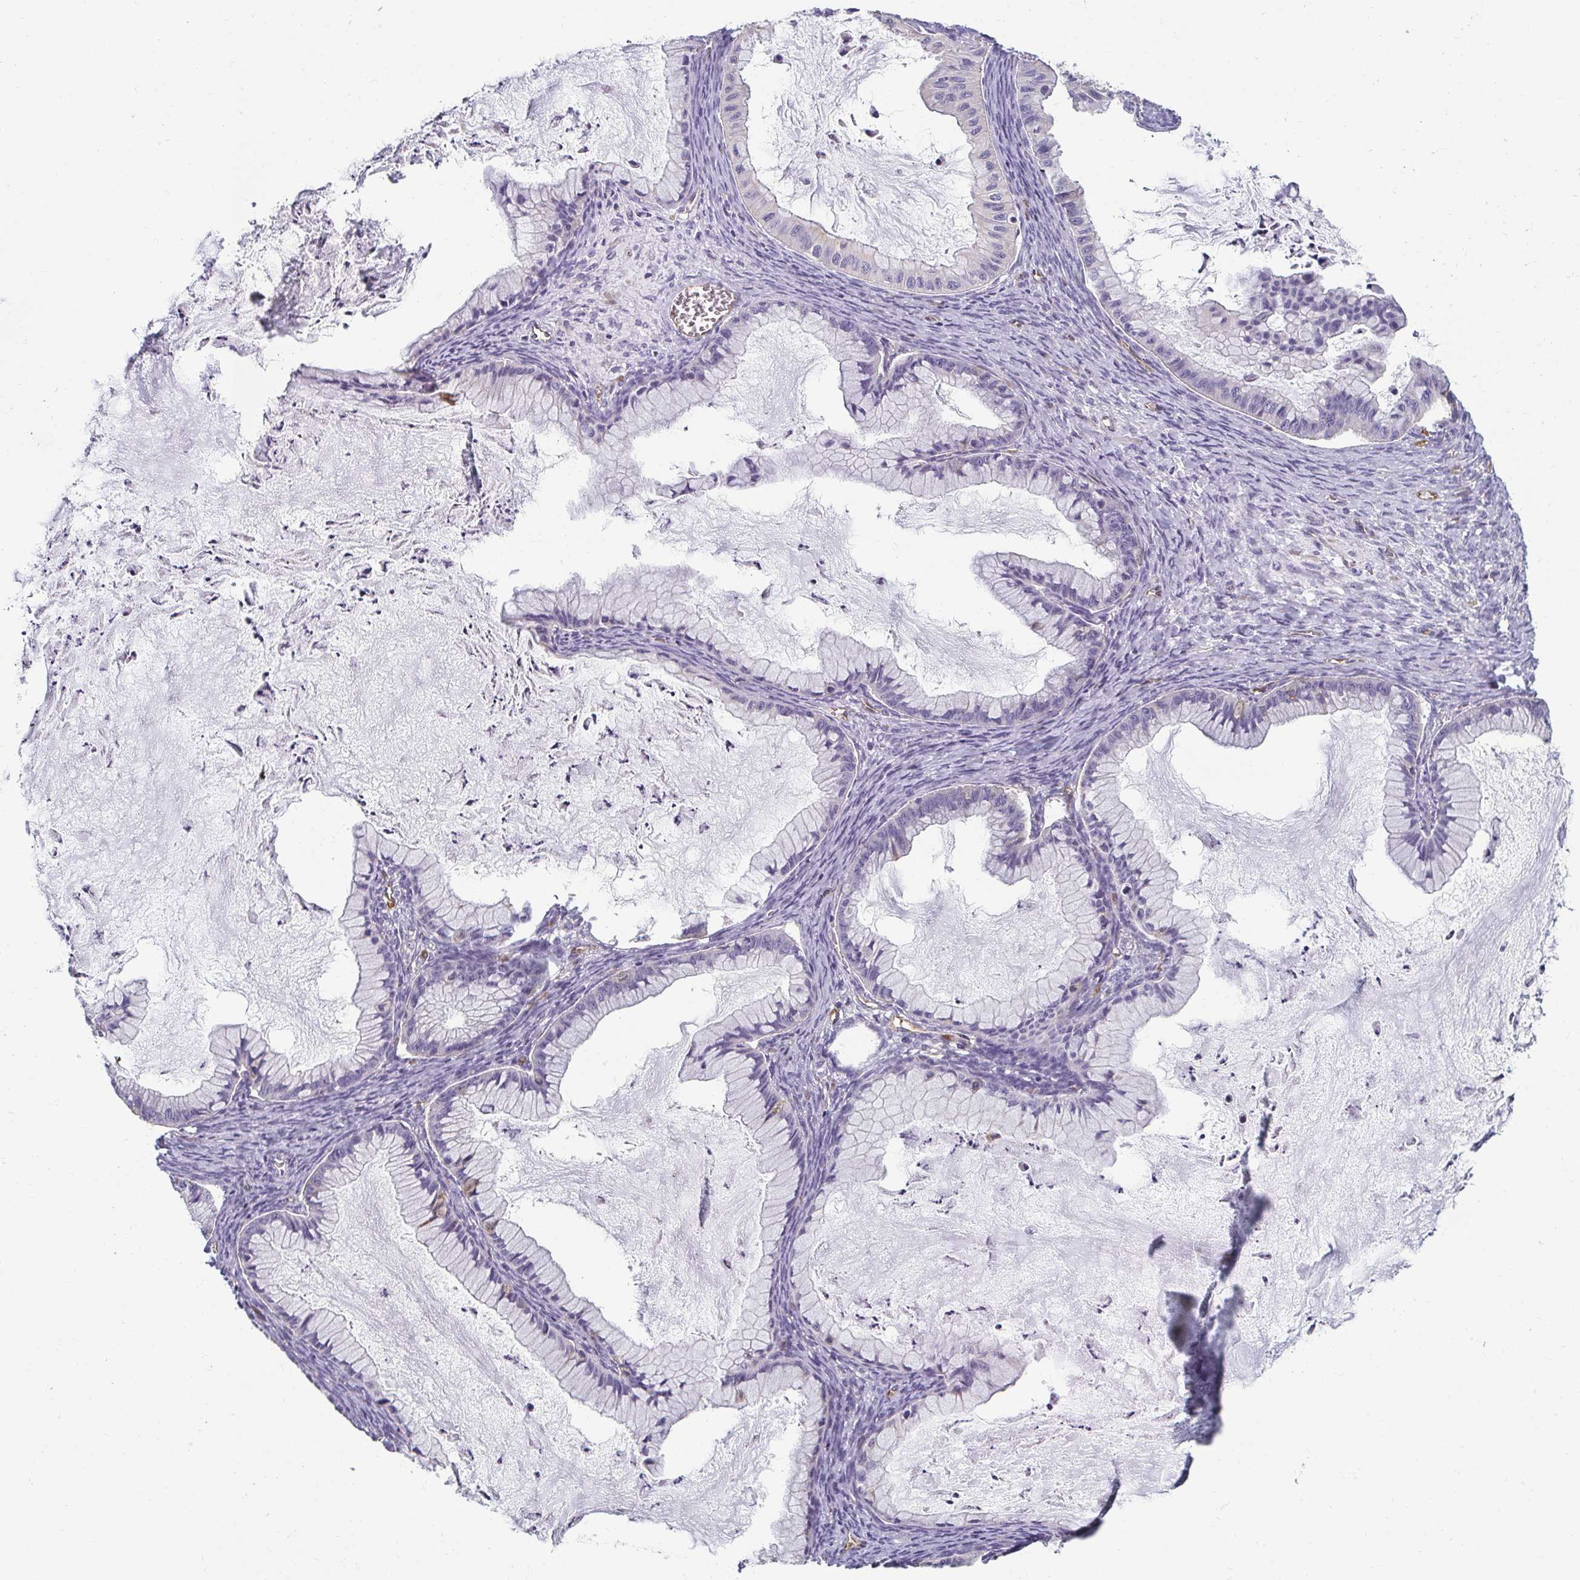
{"staining": {"intensity": "negative", "quantity": "none", "location": "none"}, "tissue": "ovarian cancer", "cell_type": "Tumor cells", "image_type": "cancer", "snomed": [{"axis": "morphology", "description": "Cystadenocarcinoma, mucinous, NOS"}, {"axis": "topography", "description": "Ovary"}], "caption": "This is an immunohistochemistry (IHC) histopathology image of ovarian cancer (mucinous cystadenocarcinoma). There is no staining in tumor cells.", "gene": "PDE2A", "patient": {"sex": "female", "age": 72}}